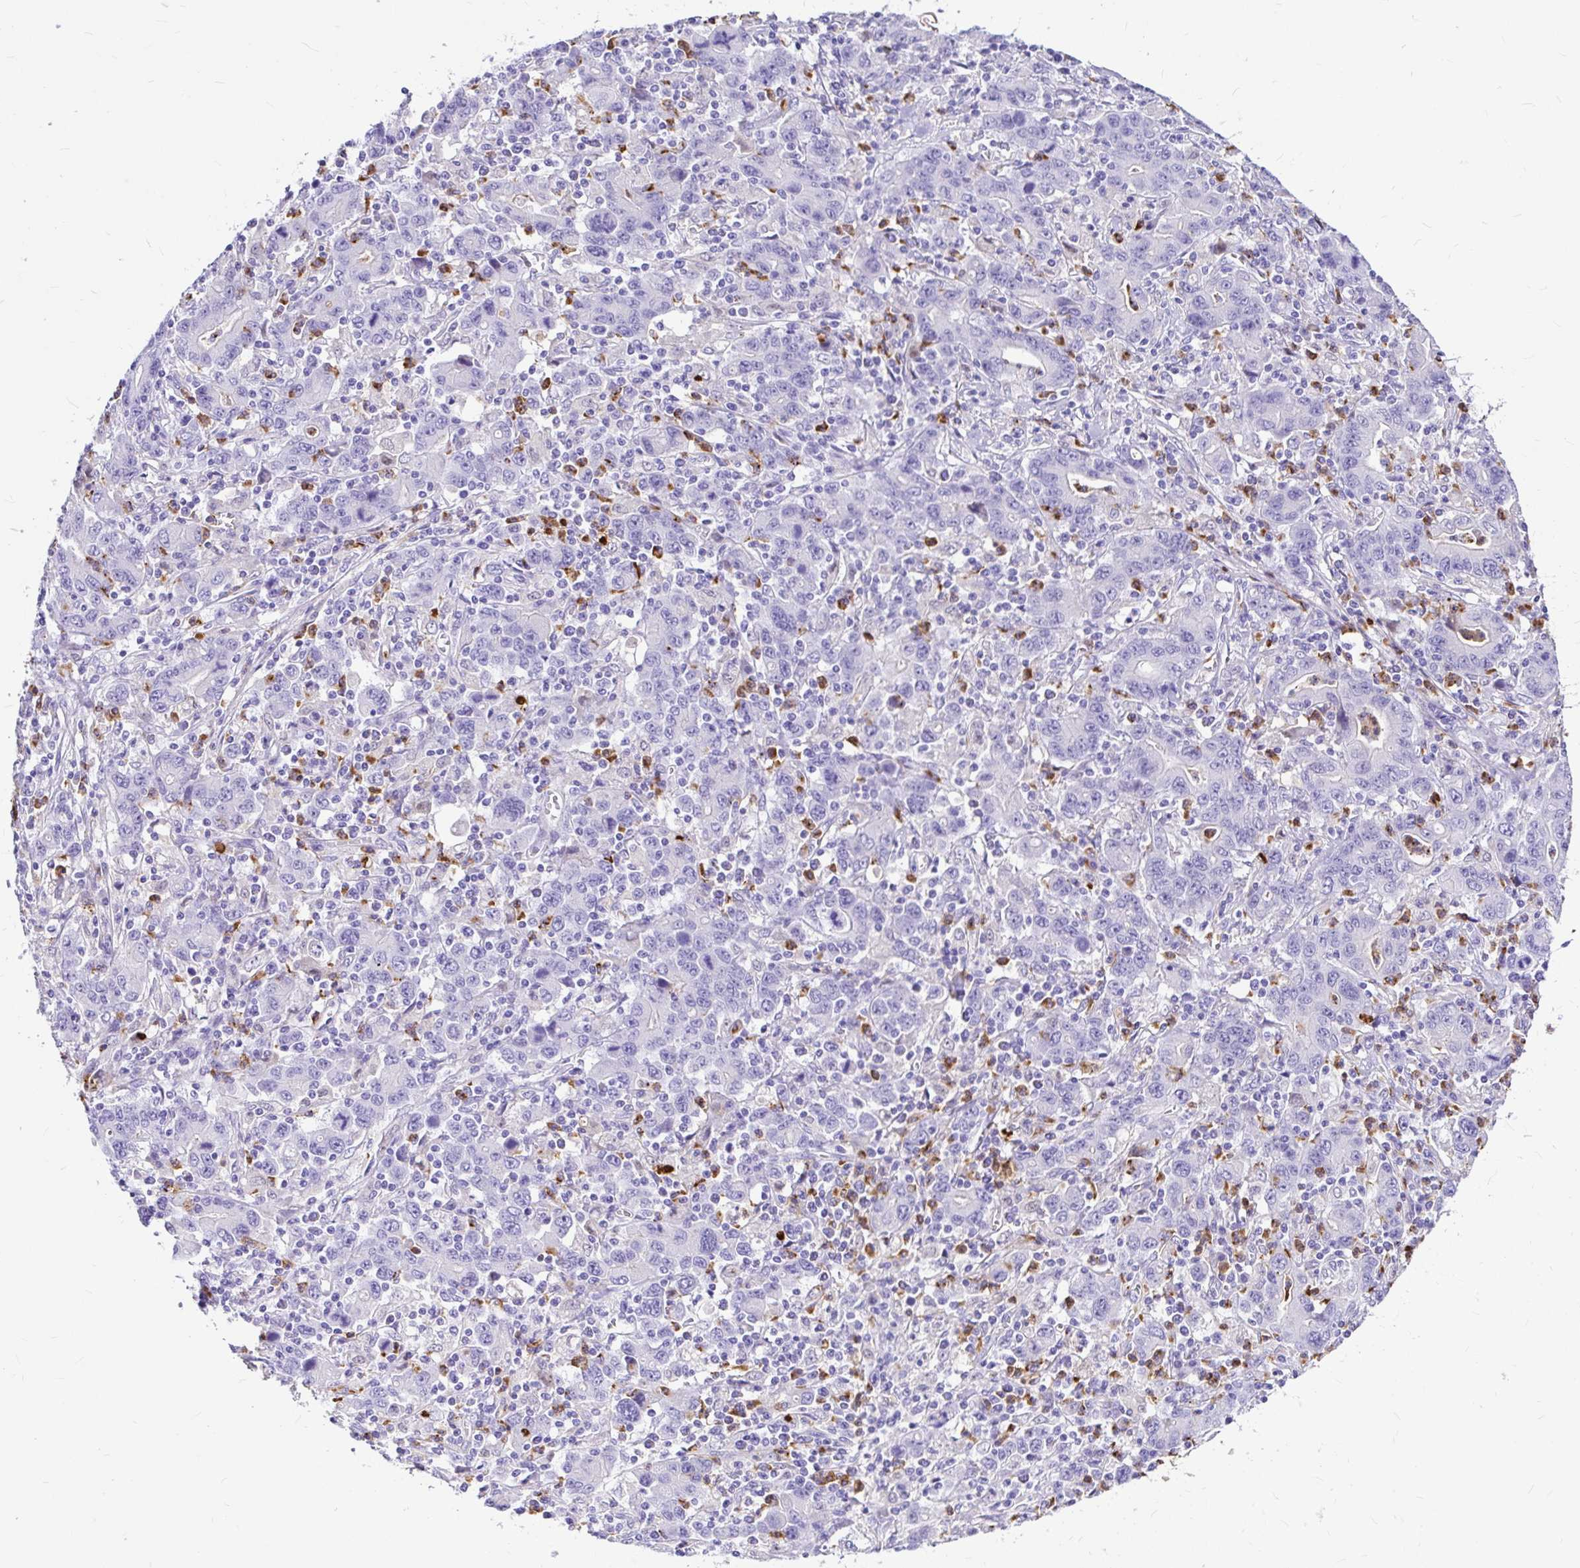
{"staining": {"intensity": "negative", "quantity": "none", "location": "none"}, "tissue": "stomach cancer", "cell_type": "Tumor cells", "image_type": "cancer", "snomed": [{"axis": "morphology", "description": "Adenocarcinoma, NOS"}, {"axis": "topography", "description": "Stomach, upper"}], "caption": "This is a micrograph of IHC staining of stomach cancer (adenocarcinoma), which shows no expression in tumor cells. (Brightfield microscopy of DAB (3,3'-diaminobenzidine) immunohistochemistry (IHC) at high magnification).", "gene": "CLEC1B", "patient": {"sex": "male", "age": 69}}